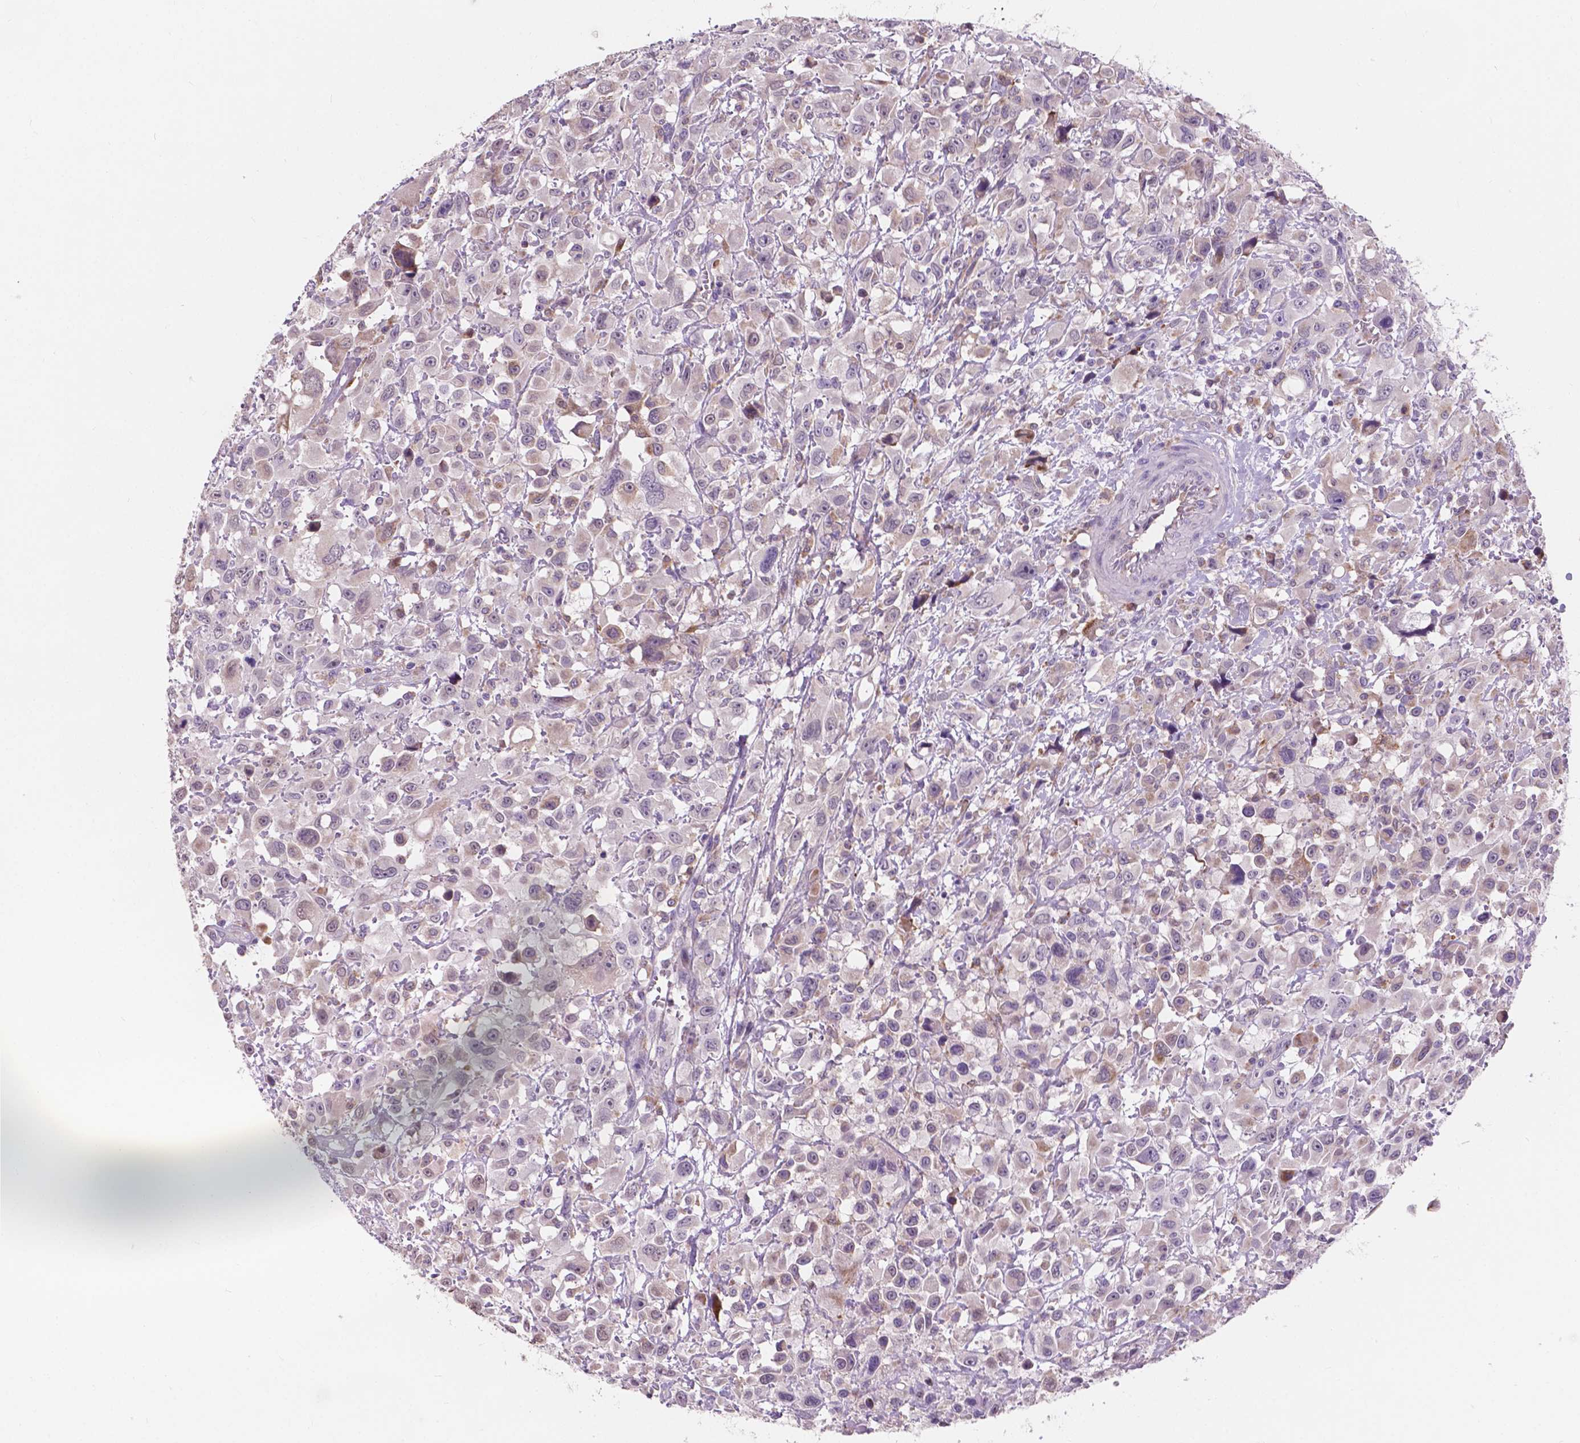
{"staining": {"intensity": "weak", "quantity": "<25%", "location": "cytoplasmic/membranous"}, "tissue": "head and neck cancer", "cell_type": "Tumor cells", "image_type": "cancer", "snomed": [{"axis": "morphology", "description": "Squamous cell carcinoma, NOS"}, {"axis": "morphology", "description": "Squamous cell carcinoma, metastatic, NOS"}, {"axis": "topography", "description": "Oral tissue"}, {"axis": "topography", "description": "Head-Neck"}], "caption": "This is an IHC micrograph of squamous cell carcinoma (head and neck). There is no expression in tumor cells.", "gene": "IREB2", "patient": {"sex": "female", "age": 85}}